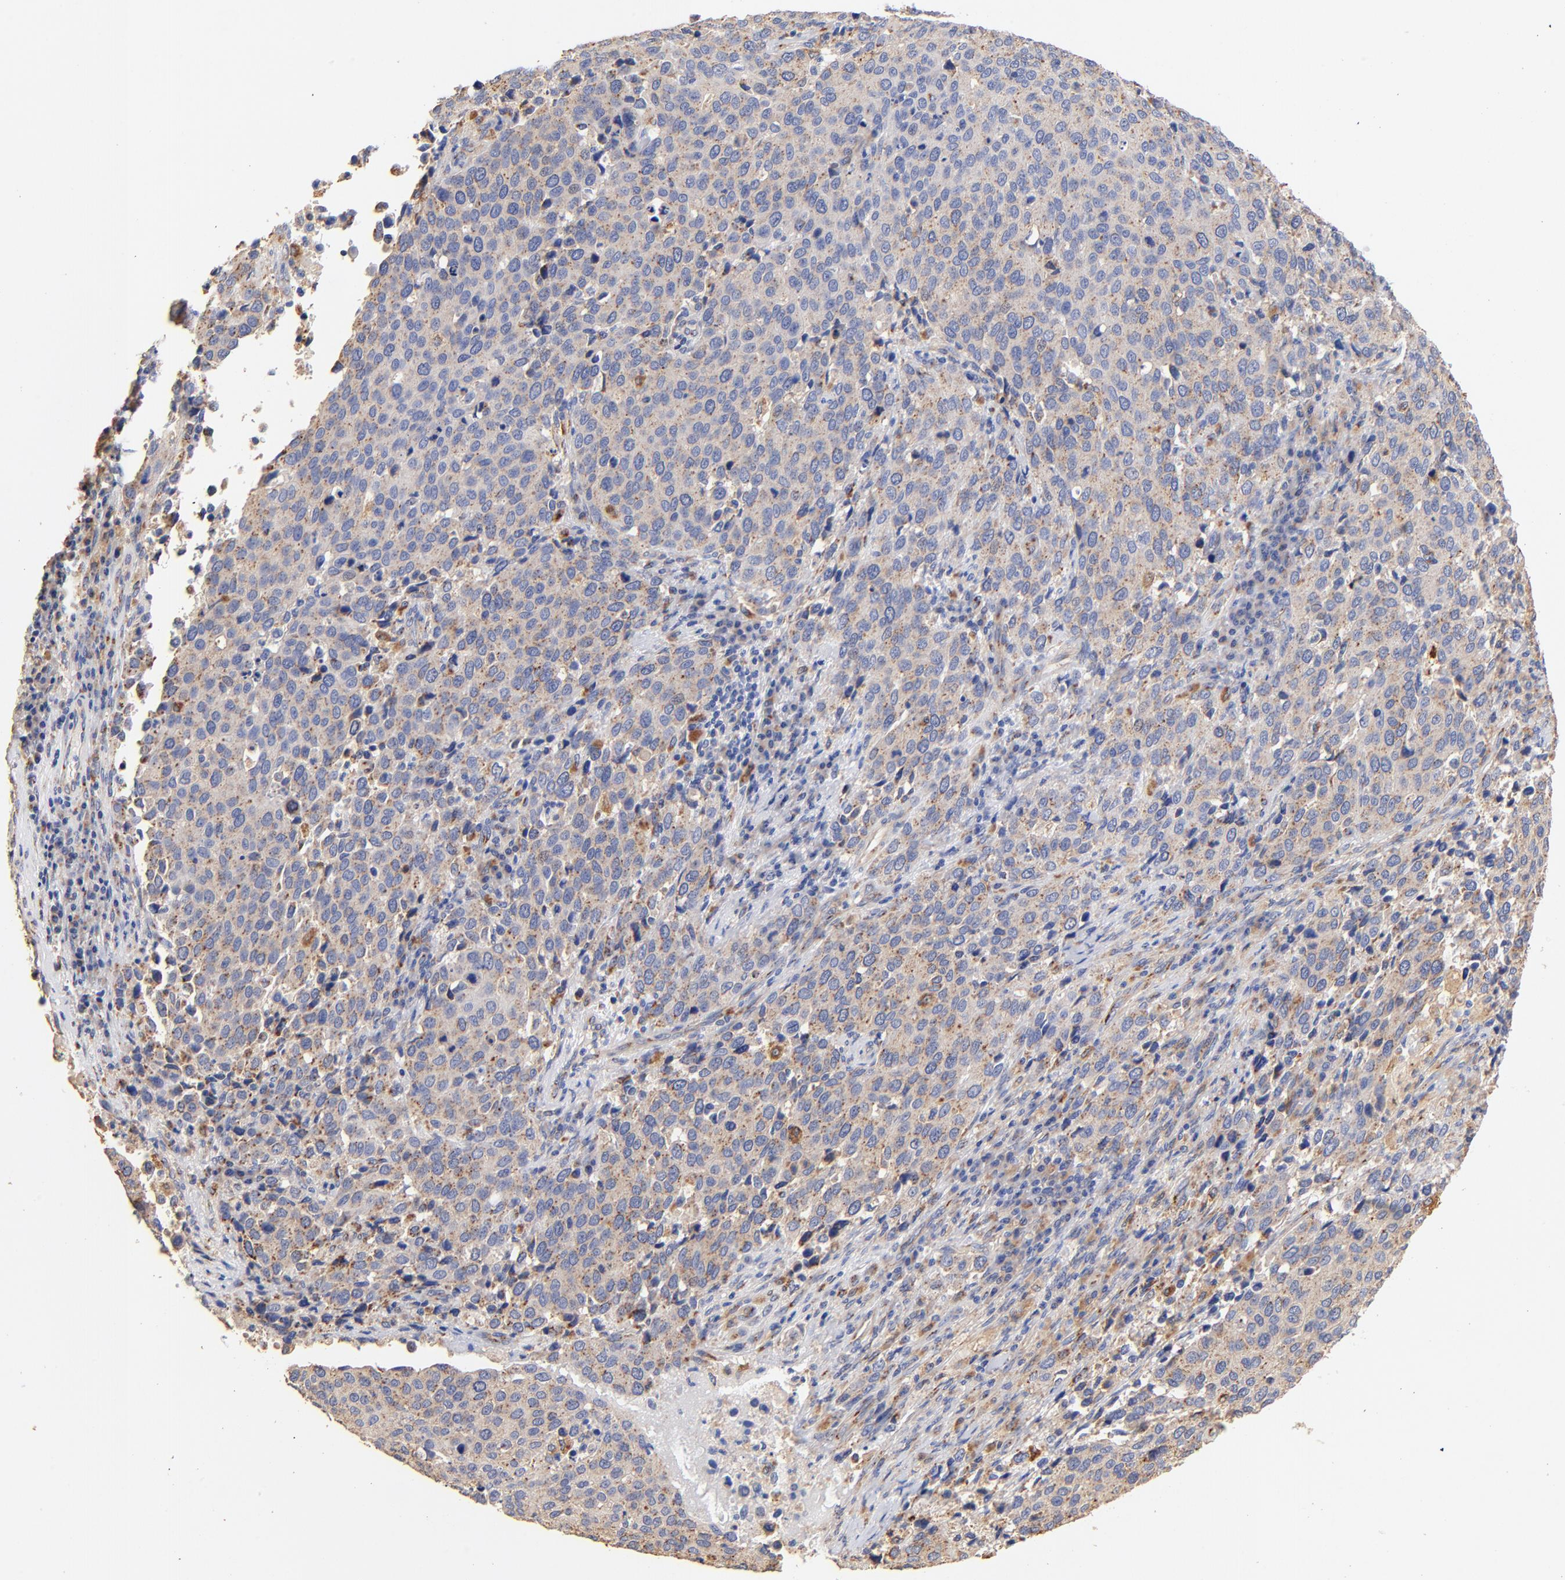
{"staining": {"intensity": "weak", "quantity": ">75%", "location": "cytoplasmic/membranous"}, "tissue": "cervical cancer", "cell_type": "Tumor cells", "image_type": "cancer", "snomed": [{"axis": "morphology", "description": "Squamous cell carcinoma, NOS"}, {"axis": "topography", "description": "Cervix"}], "caption": "Cervical cancer stained with a protein marker demonstrates weak staining in tumor cells.", "gene": "FMNL3", "patient": {"sex": "female", "age": 54}}